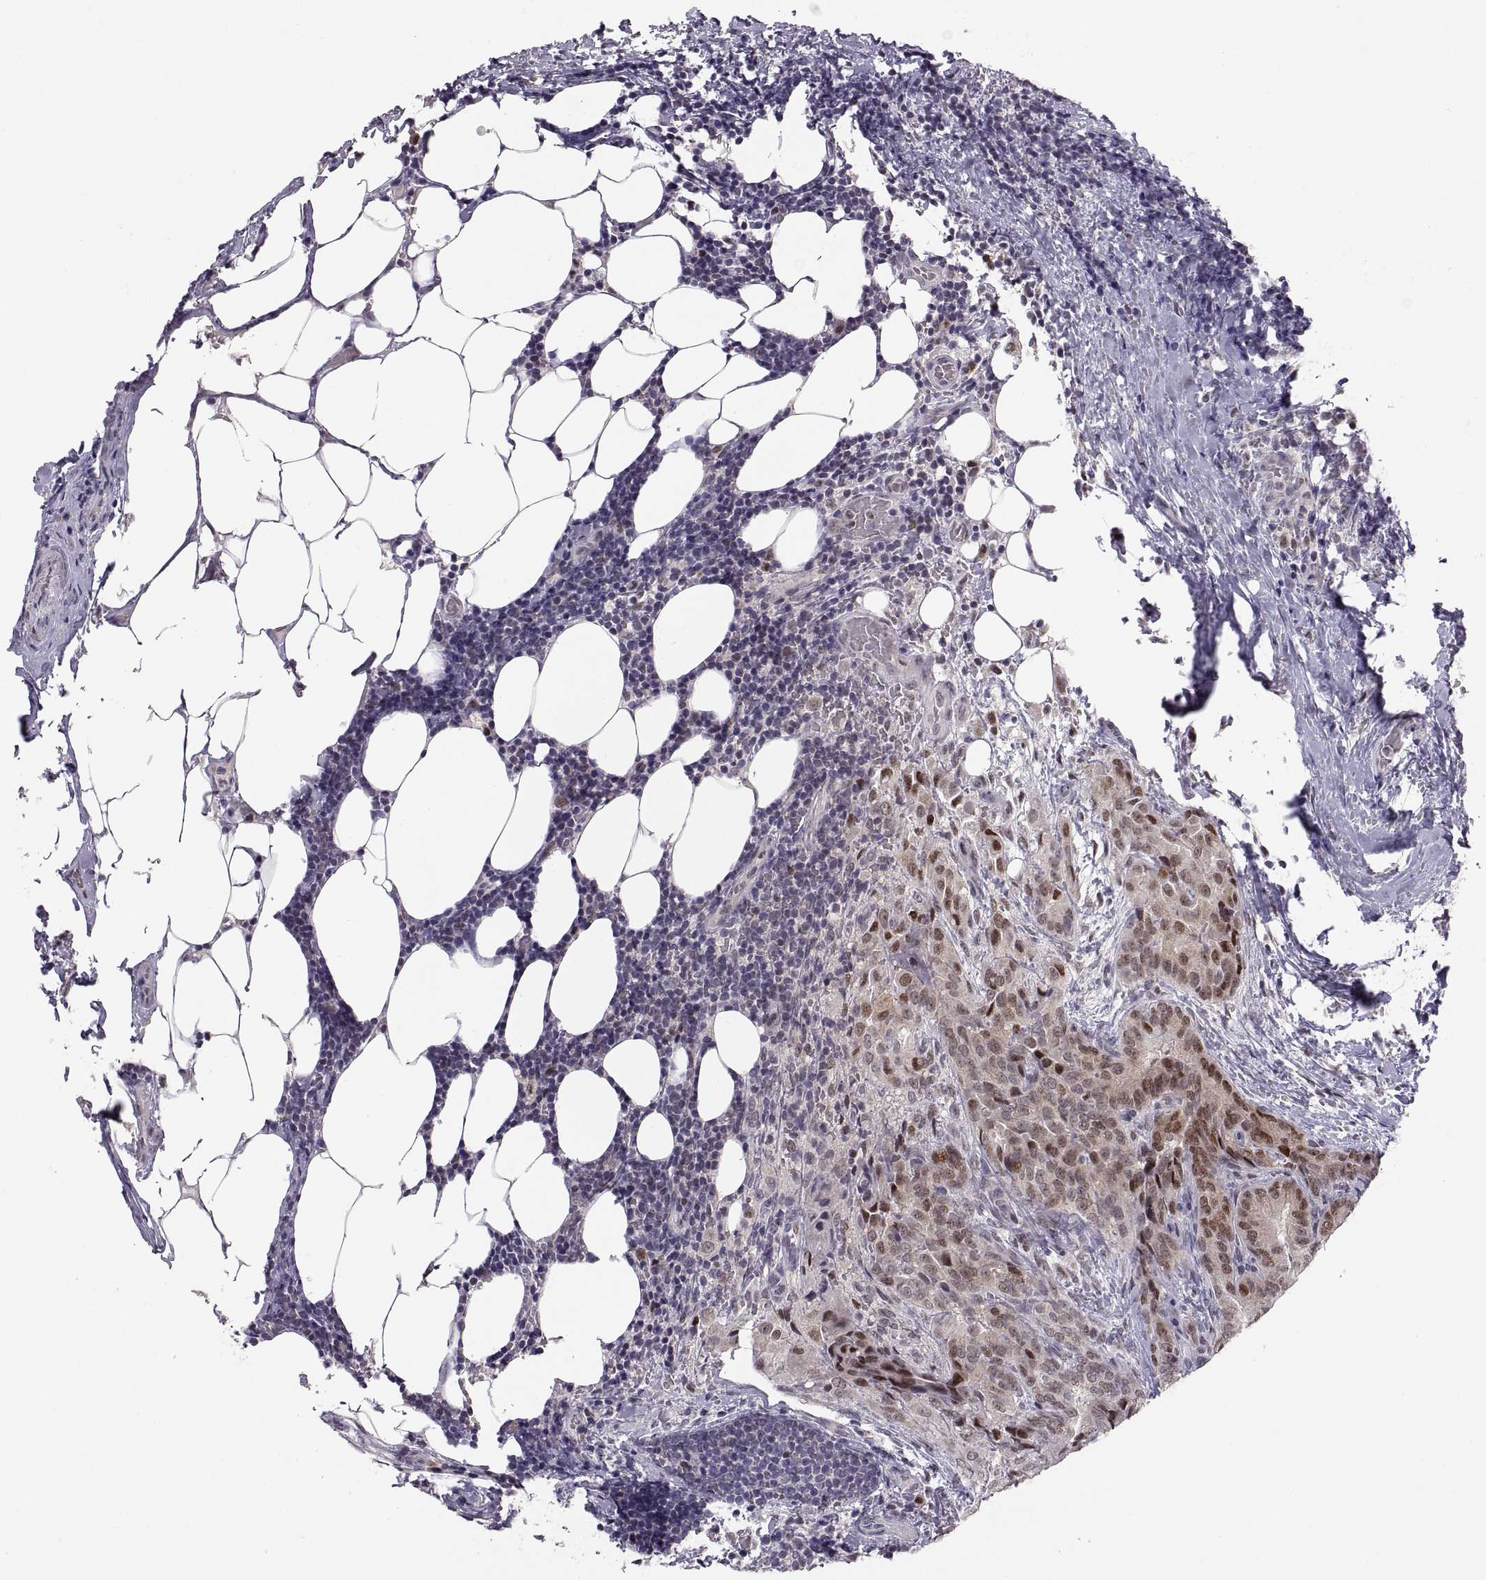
{"staining": {"intensity": "moderate", "quantity": "25%-75%", "location": "nuclear"}, "tissue": "thyroid cancer", "cell_type": "Tumor cells", "image_type": "cancer", "snomed": [{"axis": "morphology", "description": "Papillary adenocarcinoma, NOS"}, {"axis": "topography", "description": "Thyroid gland"}], "caption": "IHC photomicrograph of papillary adenocarcinoma (thyroid) stained for a protein (brown), which shows medium levels of moderate nuclear positivity in approximately 25%-75% of tumor cells.", "gene": "SNAI1", "patient": {"sex": "male", "age": 61}}